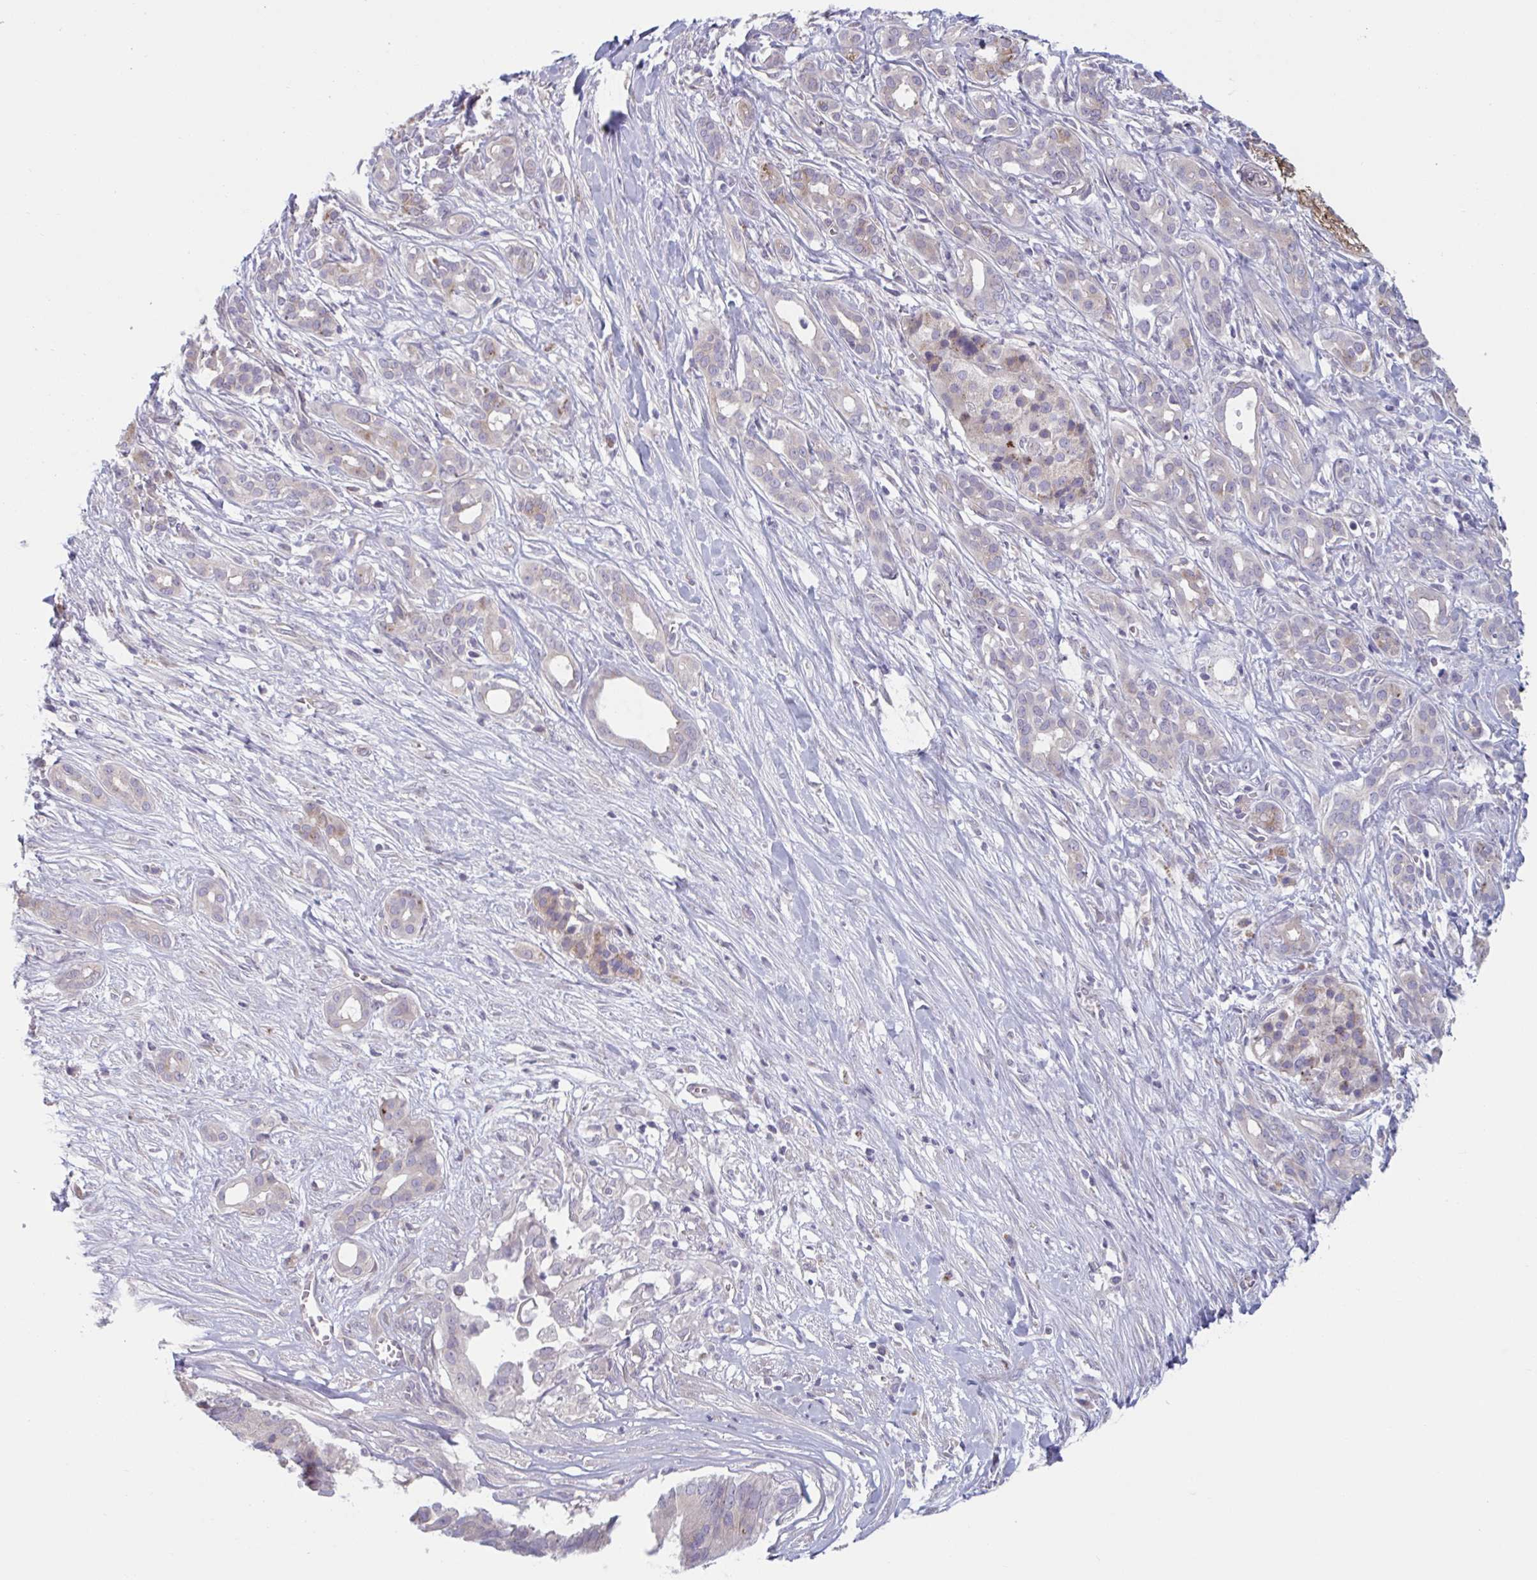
{"staining": {"intensity": "negative", "quantity": "none", "location": "none"}, "tissue": "pancreatic cancer", "cell_type": "Tumor cells", "image_type": "cancer", "snomed": [{"axis": "morphology", "description": "Adenocarcinoma, NOS"}, {"axis": "topography", "description": "Pancreas"}], "caption": "IHC micrograph of neoplastic tissue: human adenocarcinoma (pancreatic) stained with DAB (3,3'-diaminobenzidine) exhibits no significant protein staining in tumor cells.", "gene": "TNFSF10", "patient": {"sex": "male", "age": 61}}